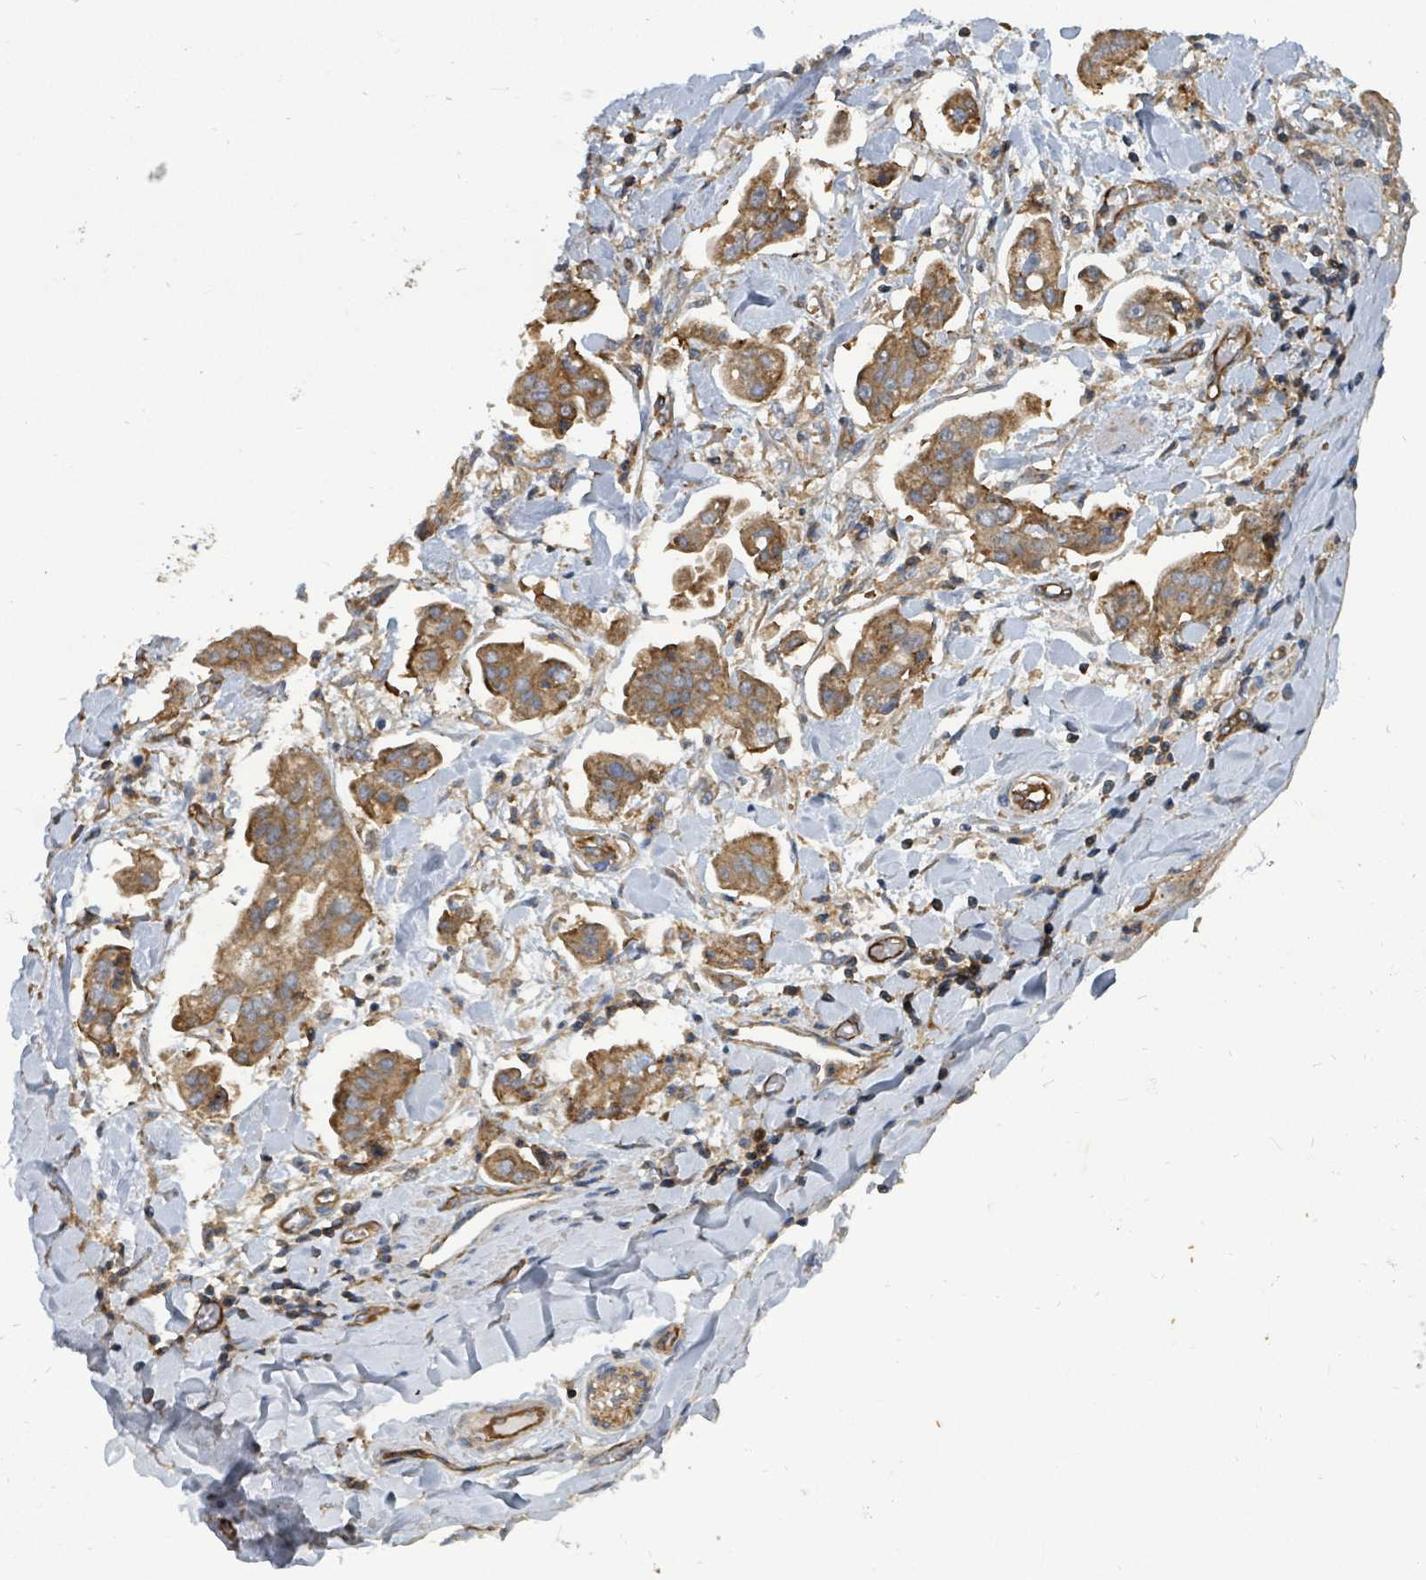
{"staining": {"intensity": "moderate", "quantity": ">75%", "location": "cytoplasmic/membranous"}, "tissue": "stomach cancer", "cell_type": "Tumor cells", "image_type": "cancer", "snomed": [{"axis": "morphology", "description": "Adenocarcinoma, NOS"}, {"axis": "topography", "description": "Stomach"}], "caption": "Protein staining of stomach cancer (adenocarcinoma) tissue exhibits moderate cytoplasmic/membranous staining in approximately >75% of tumor cells.", "gene": "BOLA2B", "patient": {"sex": "male", "age": 62}}